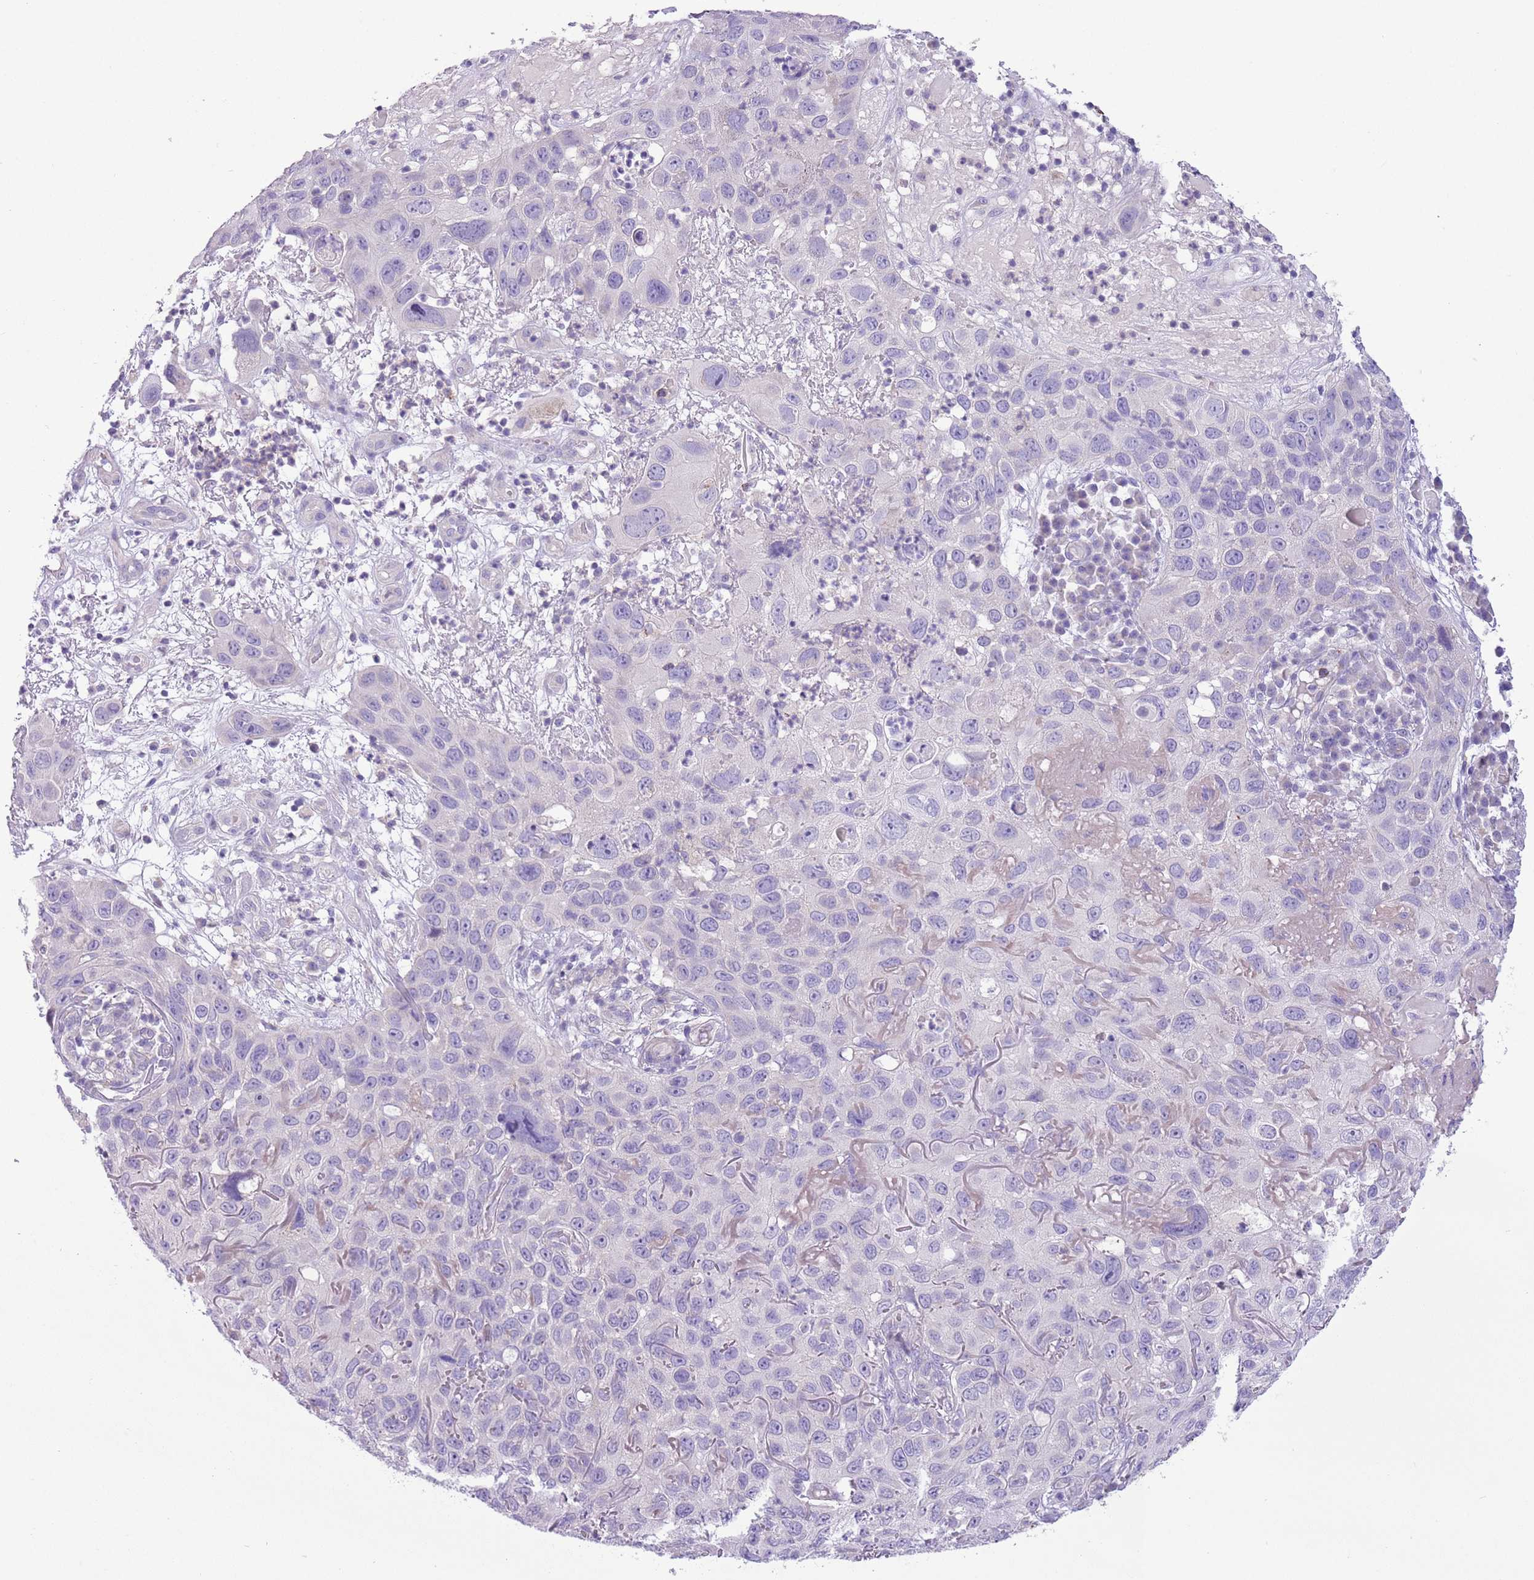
{"staining": {"intensity": "negative", "quantity": "none", "location": "none"}, "tissue": "skin cancer", "cell_type": "Tumor cells", "image_type": "cancer", "snomed": [{"axis": "morphology", "description": "Squamous cell carcinoma in situ, NOS"}, {"axis": "morphology", "description": "Squamous cell carcinoma, NOS"}, {"axis": "topography", "description": "Skin"}], "caption": "IHC of human skin squamous cell carcinoma displays no positivity in tumor cells.", "gene": "ZNF697", "patient": {"sex": "male", "age": 93}}